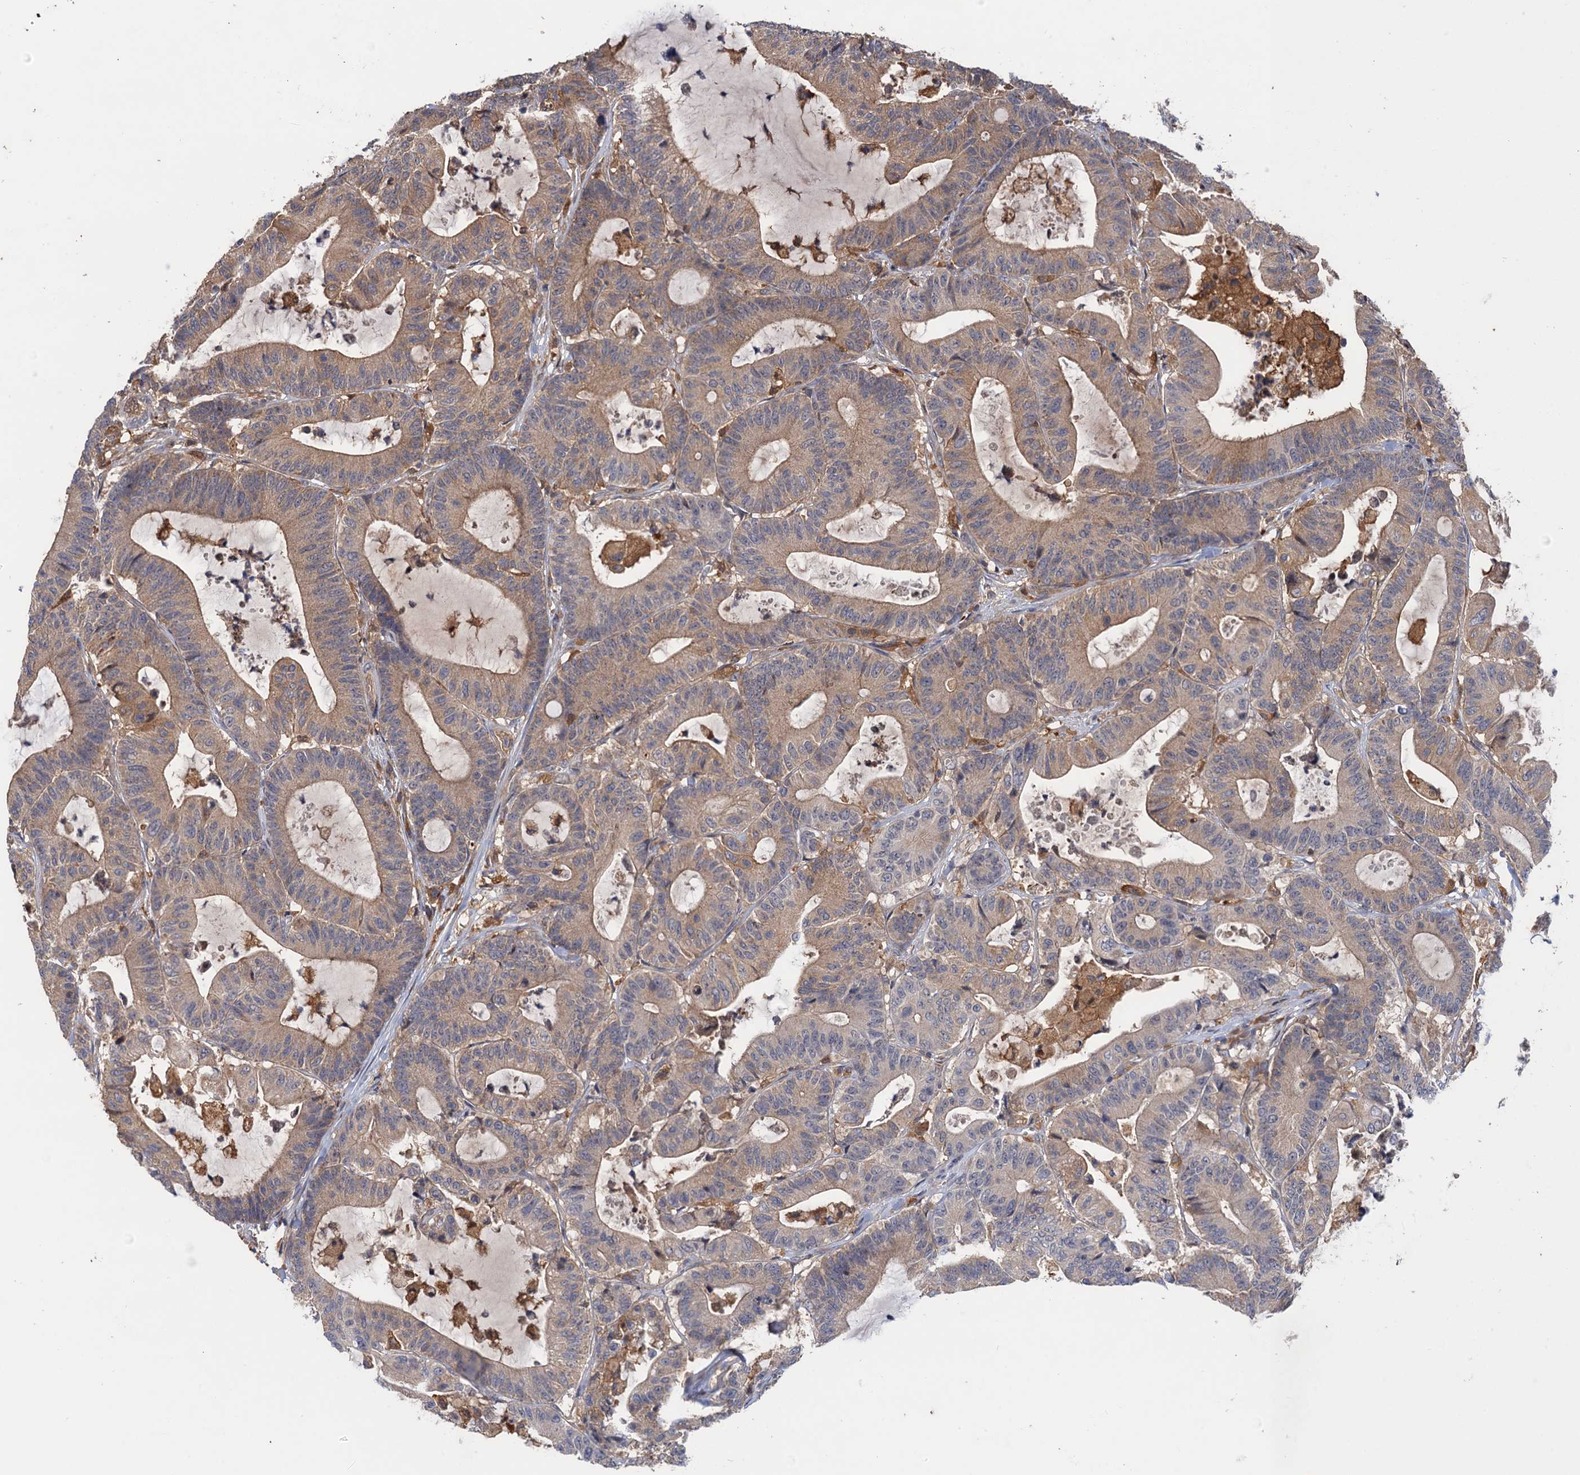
{"staining": {"intensity": "weak", "quantity": "25%-75%", "location": "cytoplasmic/membranous"}, "tissue": "colorectal cancer", "cell_type": "Tumor cells", "image_type": "cancer", "snomed": [{"axis": "morphology", "description": "Adenocarcinoma, NOS"}, {"axis": "topography", "description": "Colon"}], "caption": "About 25%-75% of tumor cells in human colorectal cancer exhibit weak cytoplasmic/membranous protein staining as visualized by brown immunohistochemical staining.", "gene": "NEK8", "patient": {"sex": "female", "age": 84}}